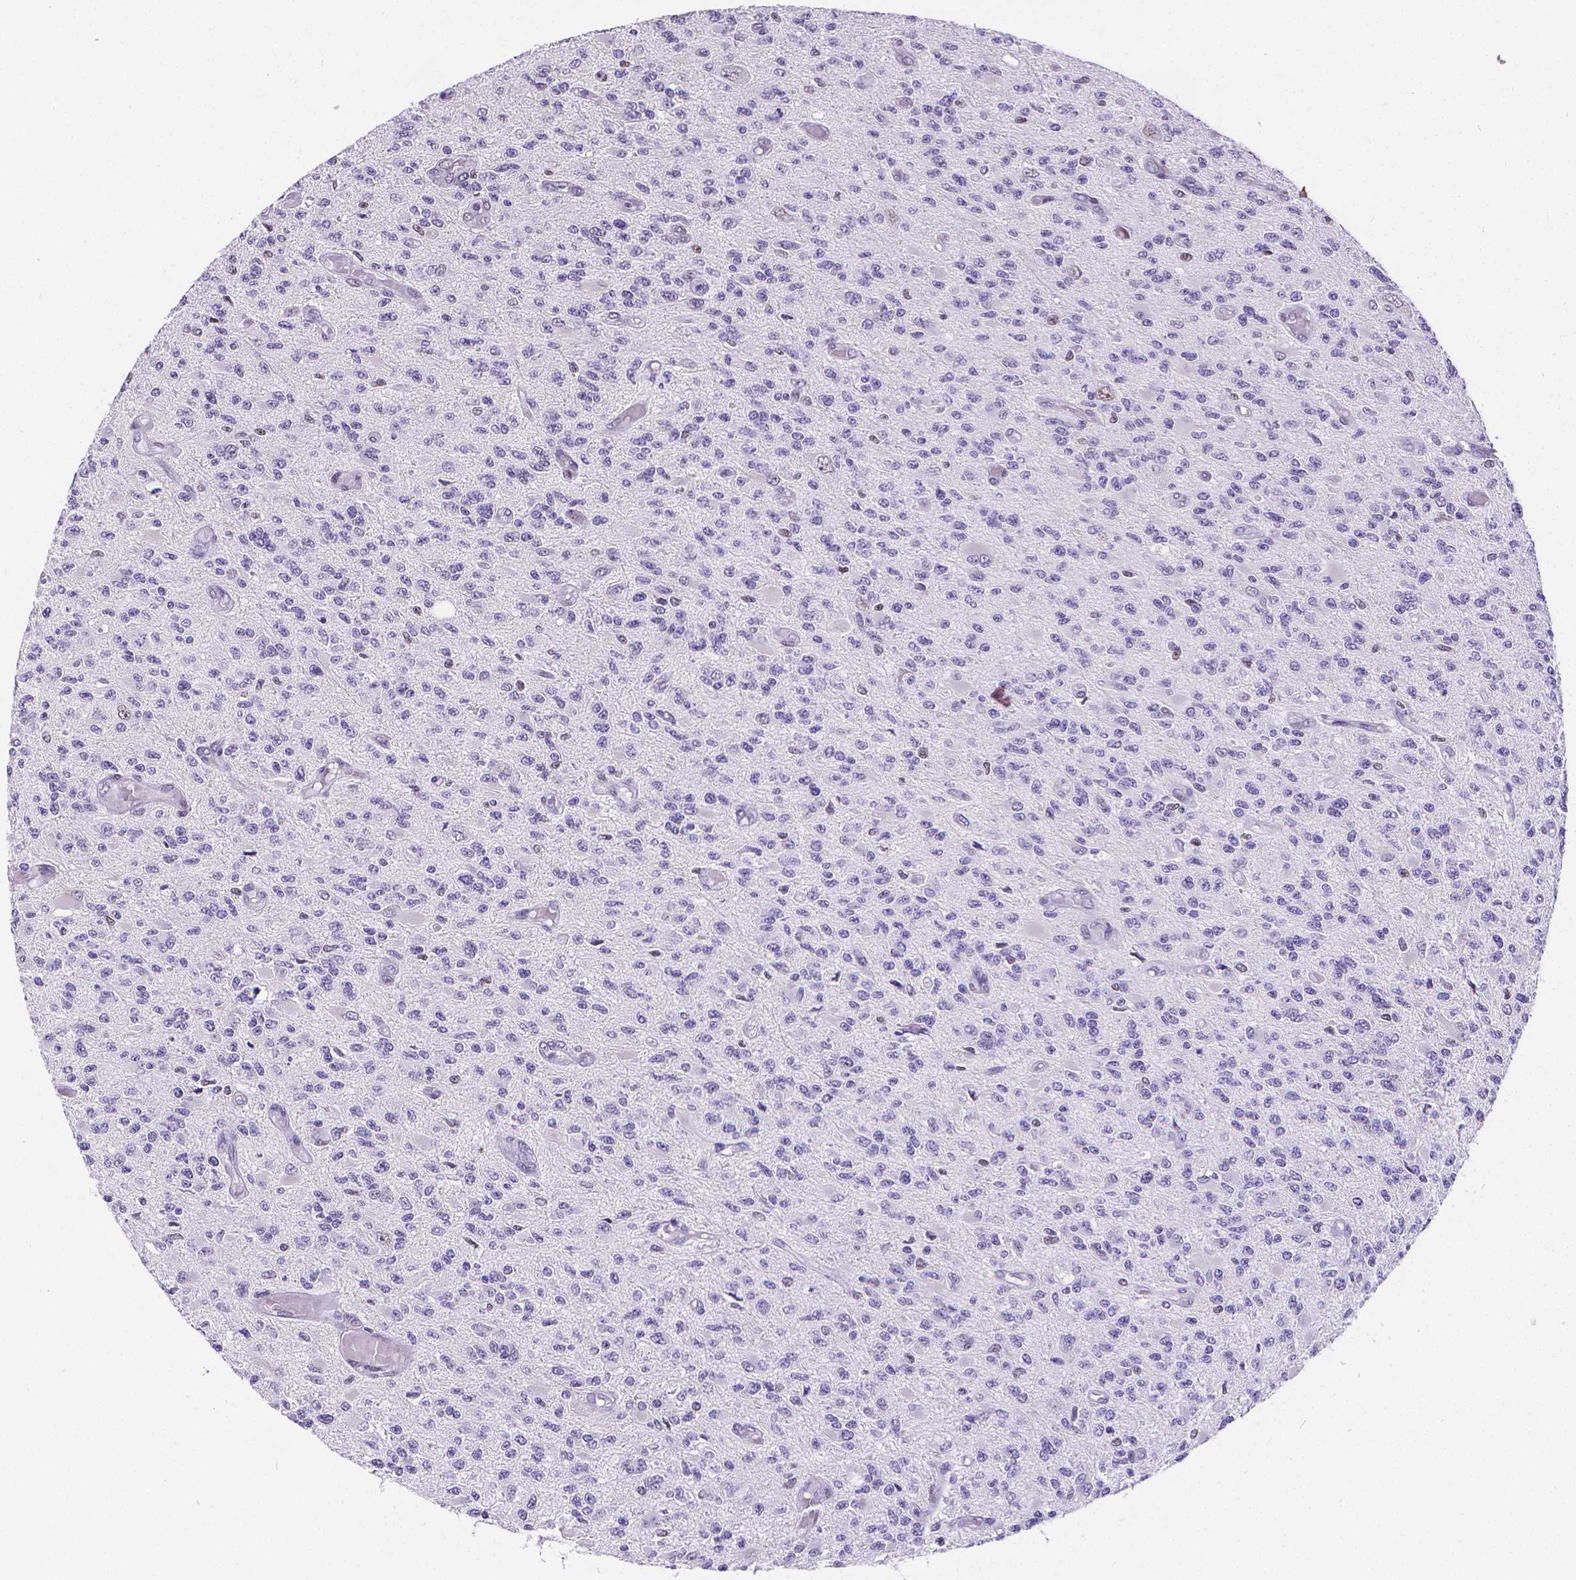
{"staining": {"intensity": "negative", "quantity": "none", "location": "none"}, "tissue": "glioma", "cell_type": "Tumor cells", "image_type": "cancer", "snomed": [{"axis": "morphology", "description": "Glioma, malignant, High grade"}, {"axis": "topography", "description": "Brain"}], "caption": "High magnification brightfield microscopy of malignant glioma (high-grade) stained with DAB (3,3'-diaminobenzidine) (brown) and counterstained with hematoxylin (blue): tumor cells show no significant positivity.", "gene": "MEF2C", "patient": {"sex": "female", "age": 63}}